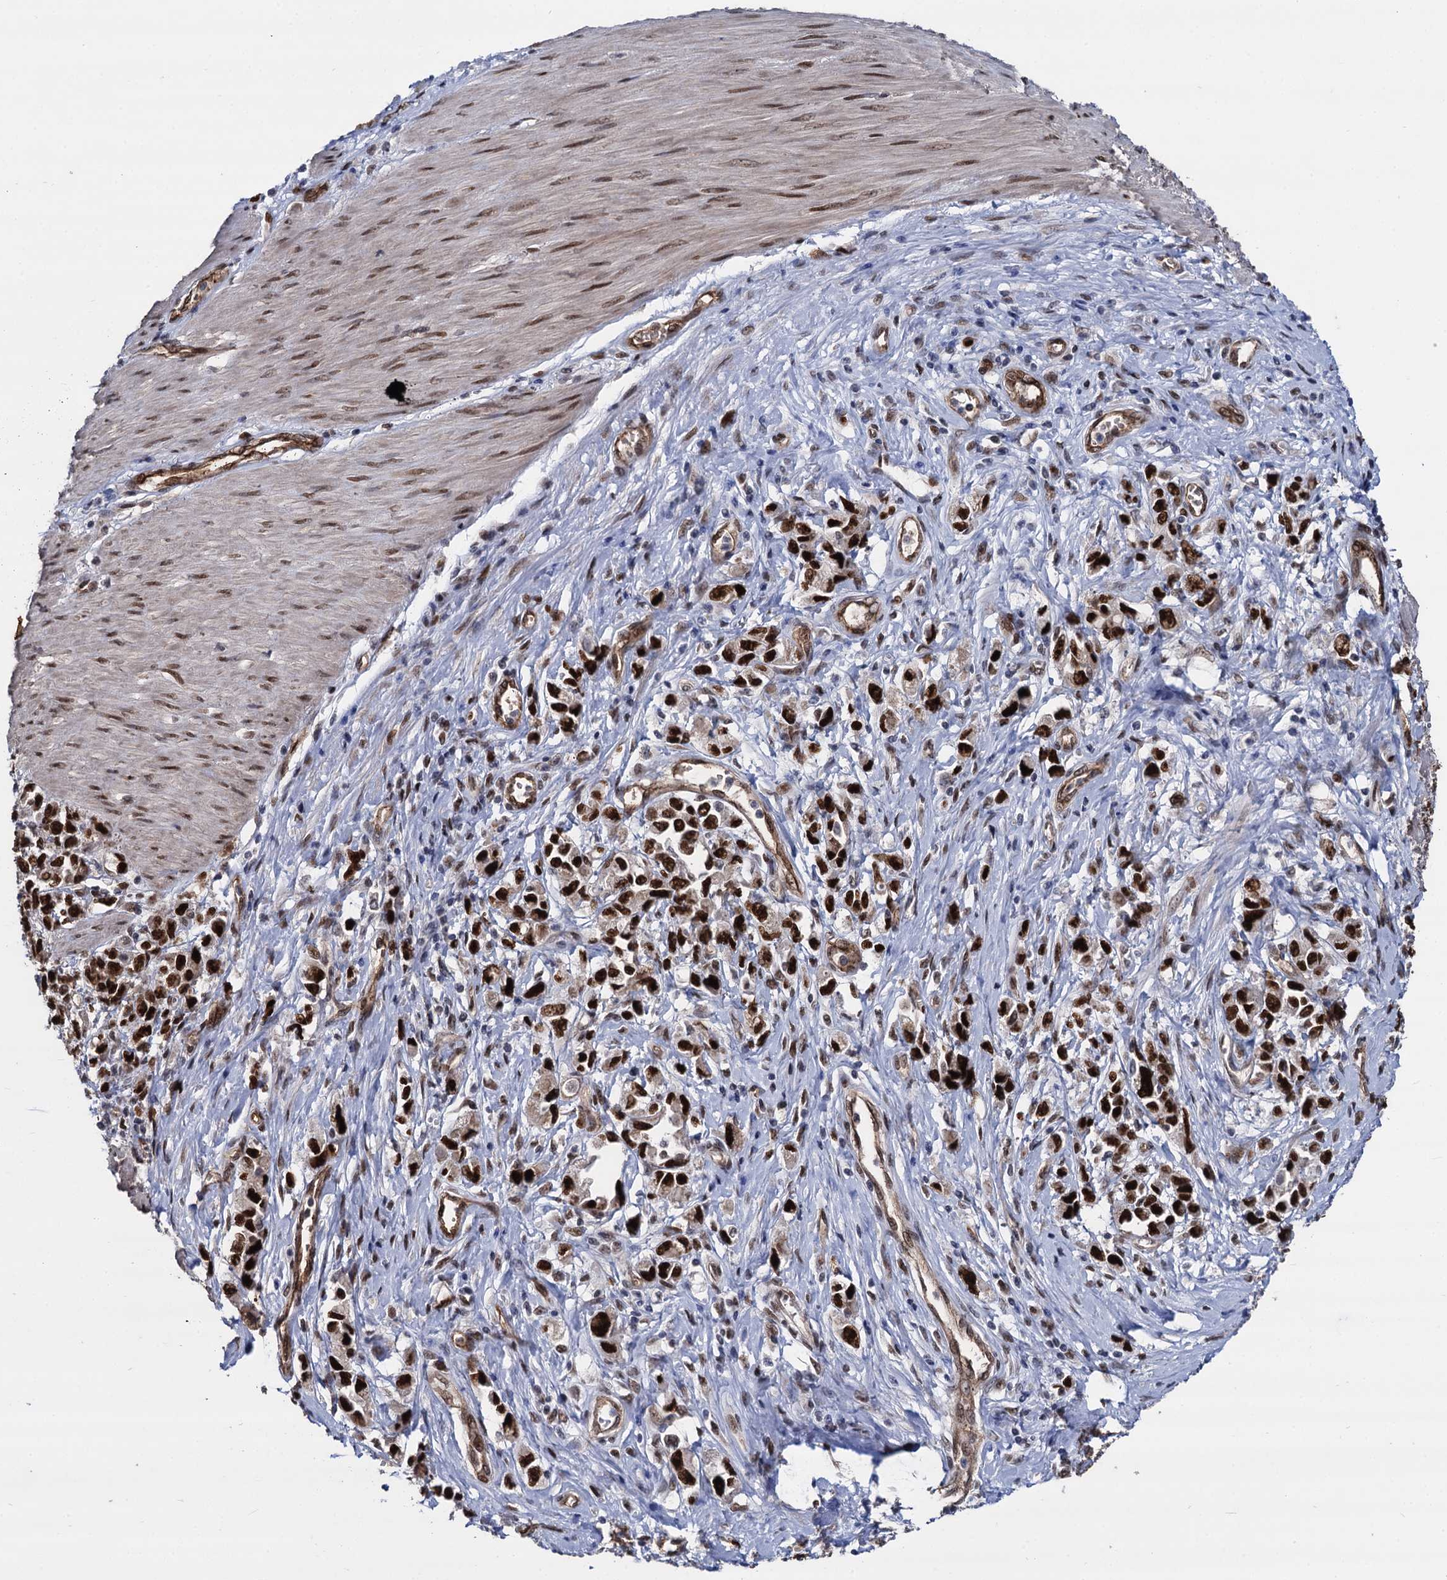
{"staining": {"intensity": "strong", "quantity": ">75%", "location": "nuclear"}, "tissue": "stomach cancer", "cell_type": "Tumor cells", "image_type": "cancer", "snomed": [{"axis": "morphology", "description": "Adenocarcinoma, NOS"}, {"axis": "topography", "description": "Stomach"}], "caption": "Brown immunohistochemical staining in human stomach cancer shows strong nuclear staining in approximately >75% of tumor cells.", "gene": "GALNT11", "patient": {"sex": "female", "age": 76}}